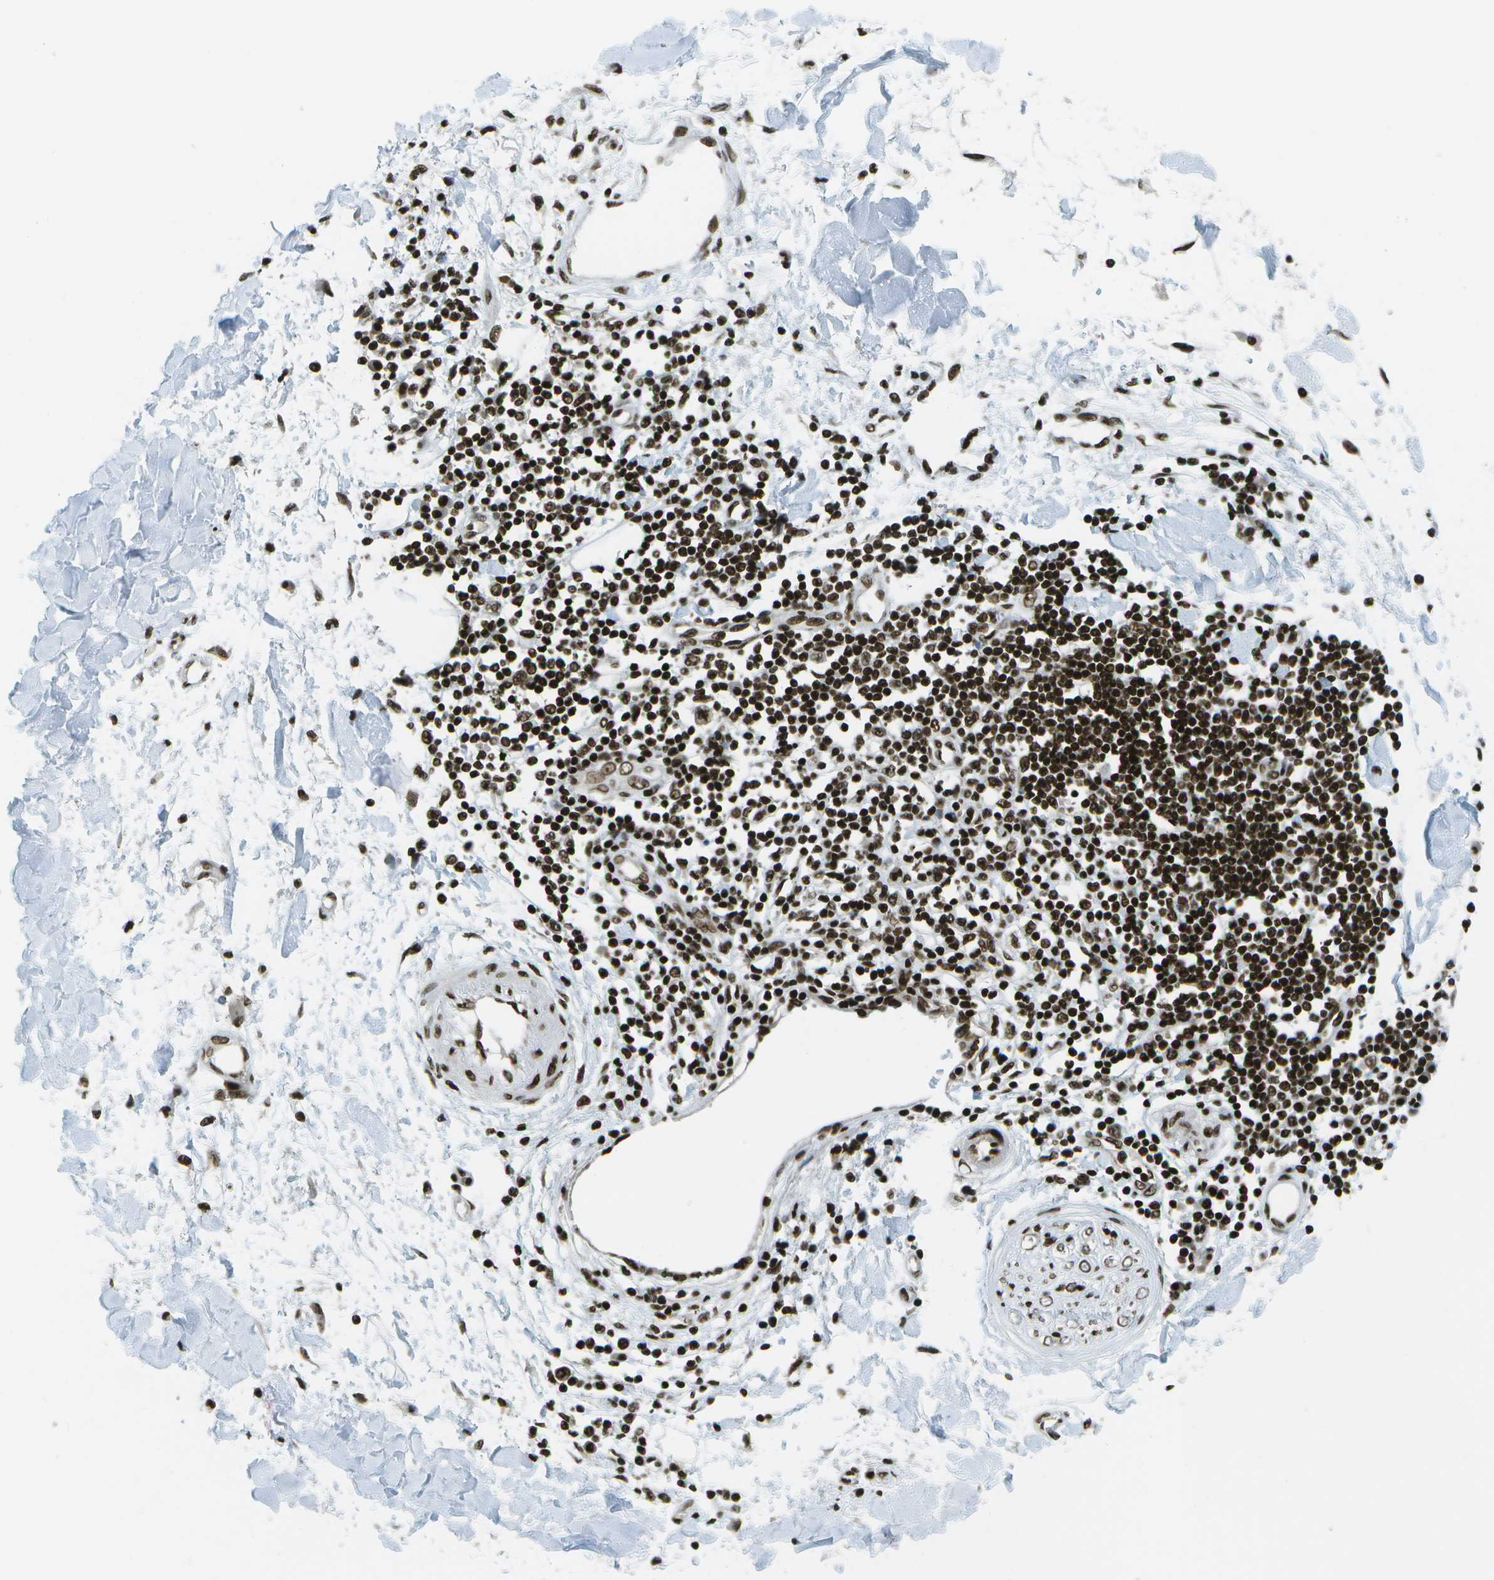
{"staining": {"intensity": "strong", "quantity": ">75%", "location": "nuclear"}, "tissue": "adipose tissue", "cell_type": "Adipocytes", "image_type": "normal", "snomed": [{"axis": "morphology", "description": "Squamous cell carcinoma, NOS"}, {"axis": "topography", "description": "Skin"}], "caption": "Immunohistochemistry (IHC) histopathology image of normal adipose tissue: adipose tissue stained using IHC exhibits high levels of strong protein expression localized specifically in the nuclear of adipocytes, appearing as a nuclear brown color.", "gene": "GLYR1", "patient": {"sex": "male", "age": 83}}